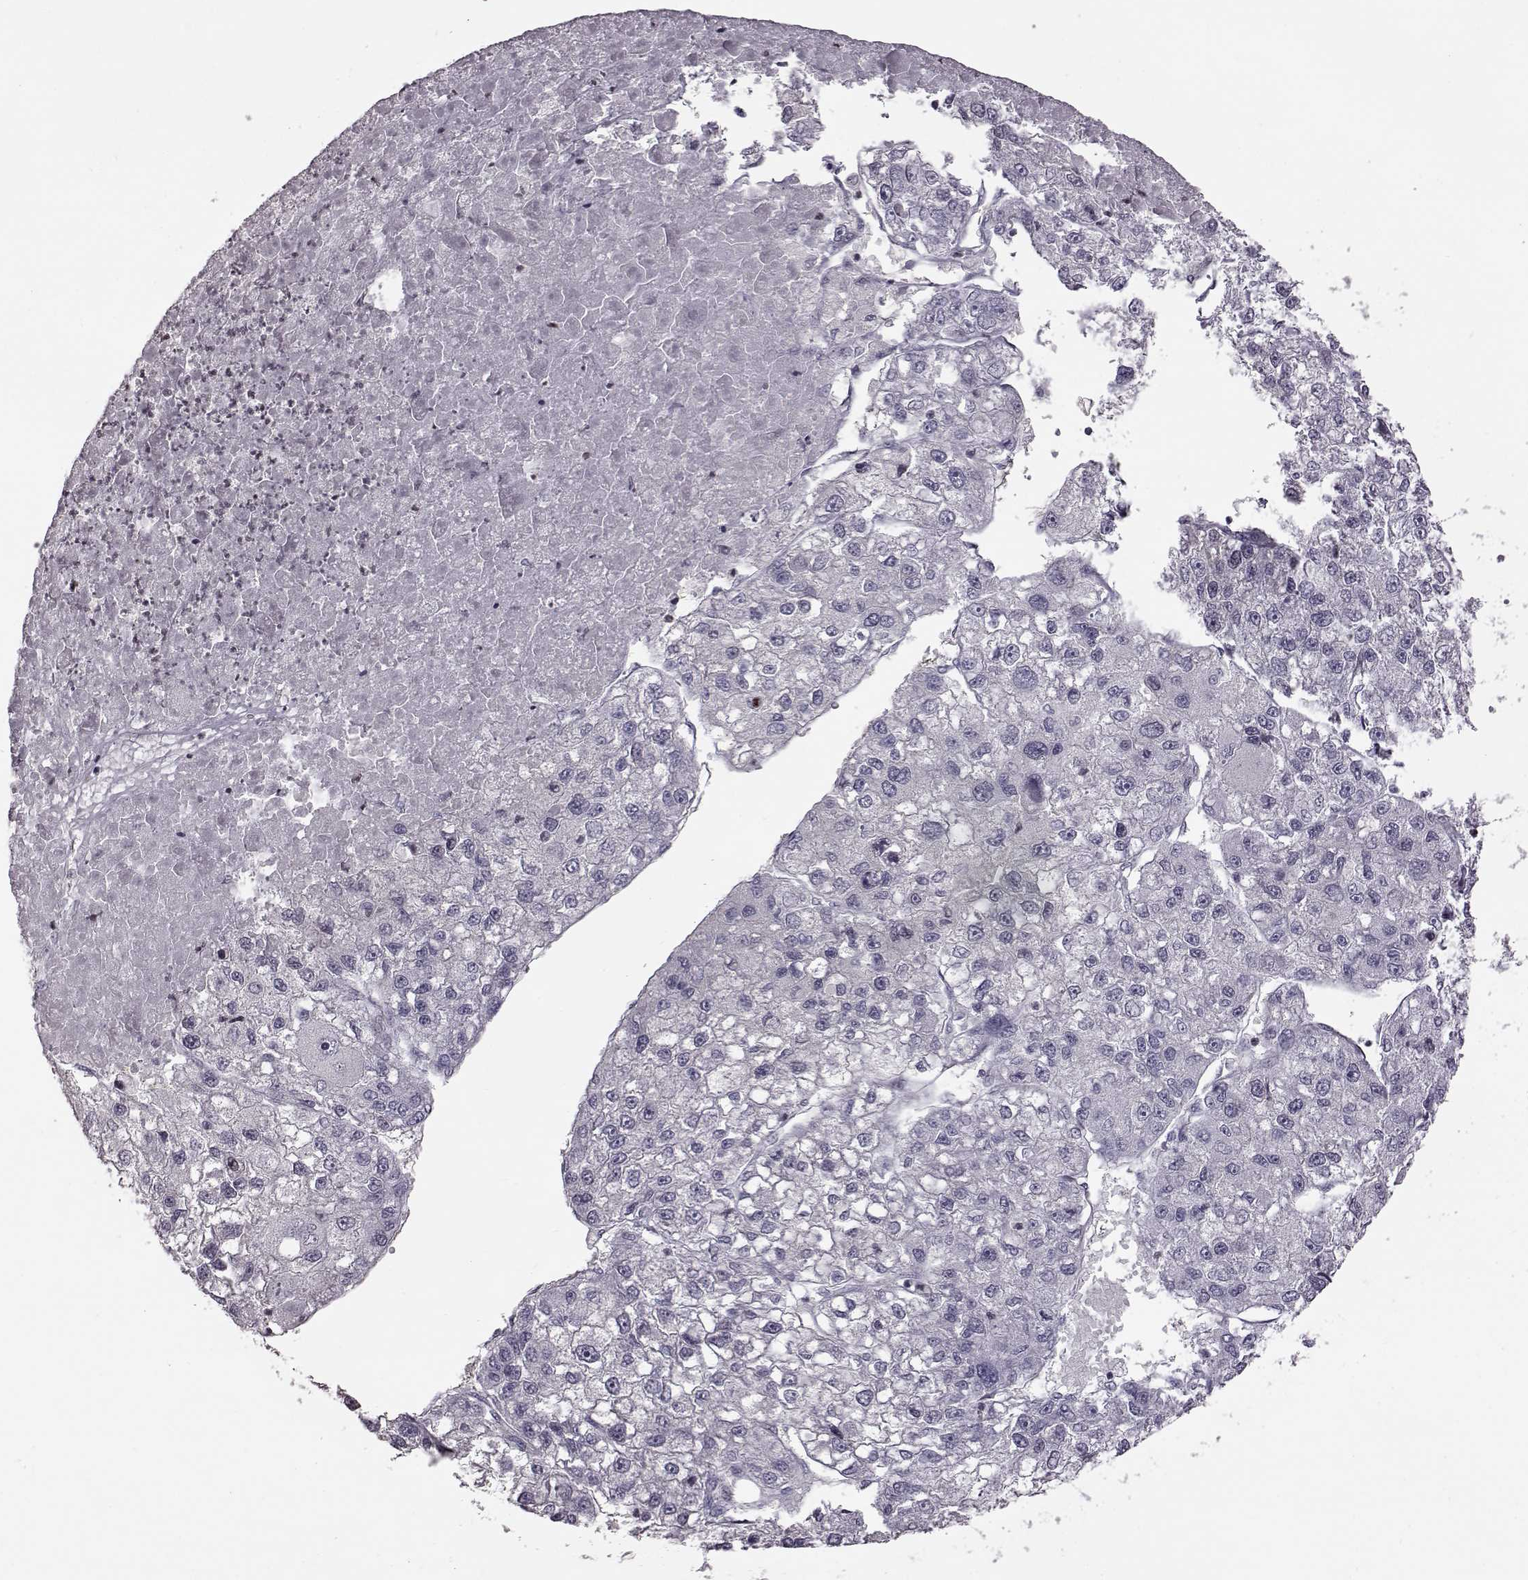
{"staining": {"intensity": "negative", "quantity": "none", "location": "none"}, "tissue": "liver cancer", "cell_type": "Tumor cells", "image_type": "cancer", "snomed": [{"axis": "morphology", "description": "Carcinoma, Hepatocellular, NOS"}, {"axis": "topography", "description": "Liver"}], "caption": "Hepatocellular carcinoma (liver) stained for a protein using immunohistochemistry (IHC) reveals no staining tumor cells.", "gene": "GAL", "patient": {"sex": "male", "age": 56}}